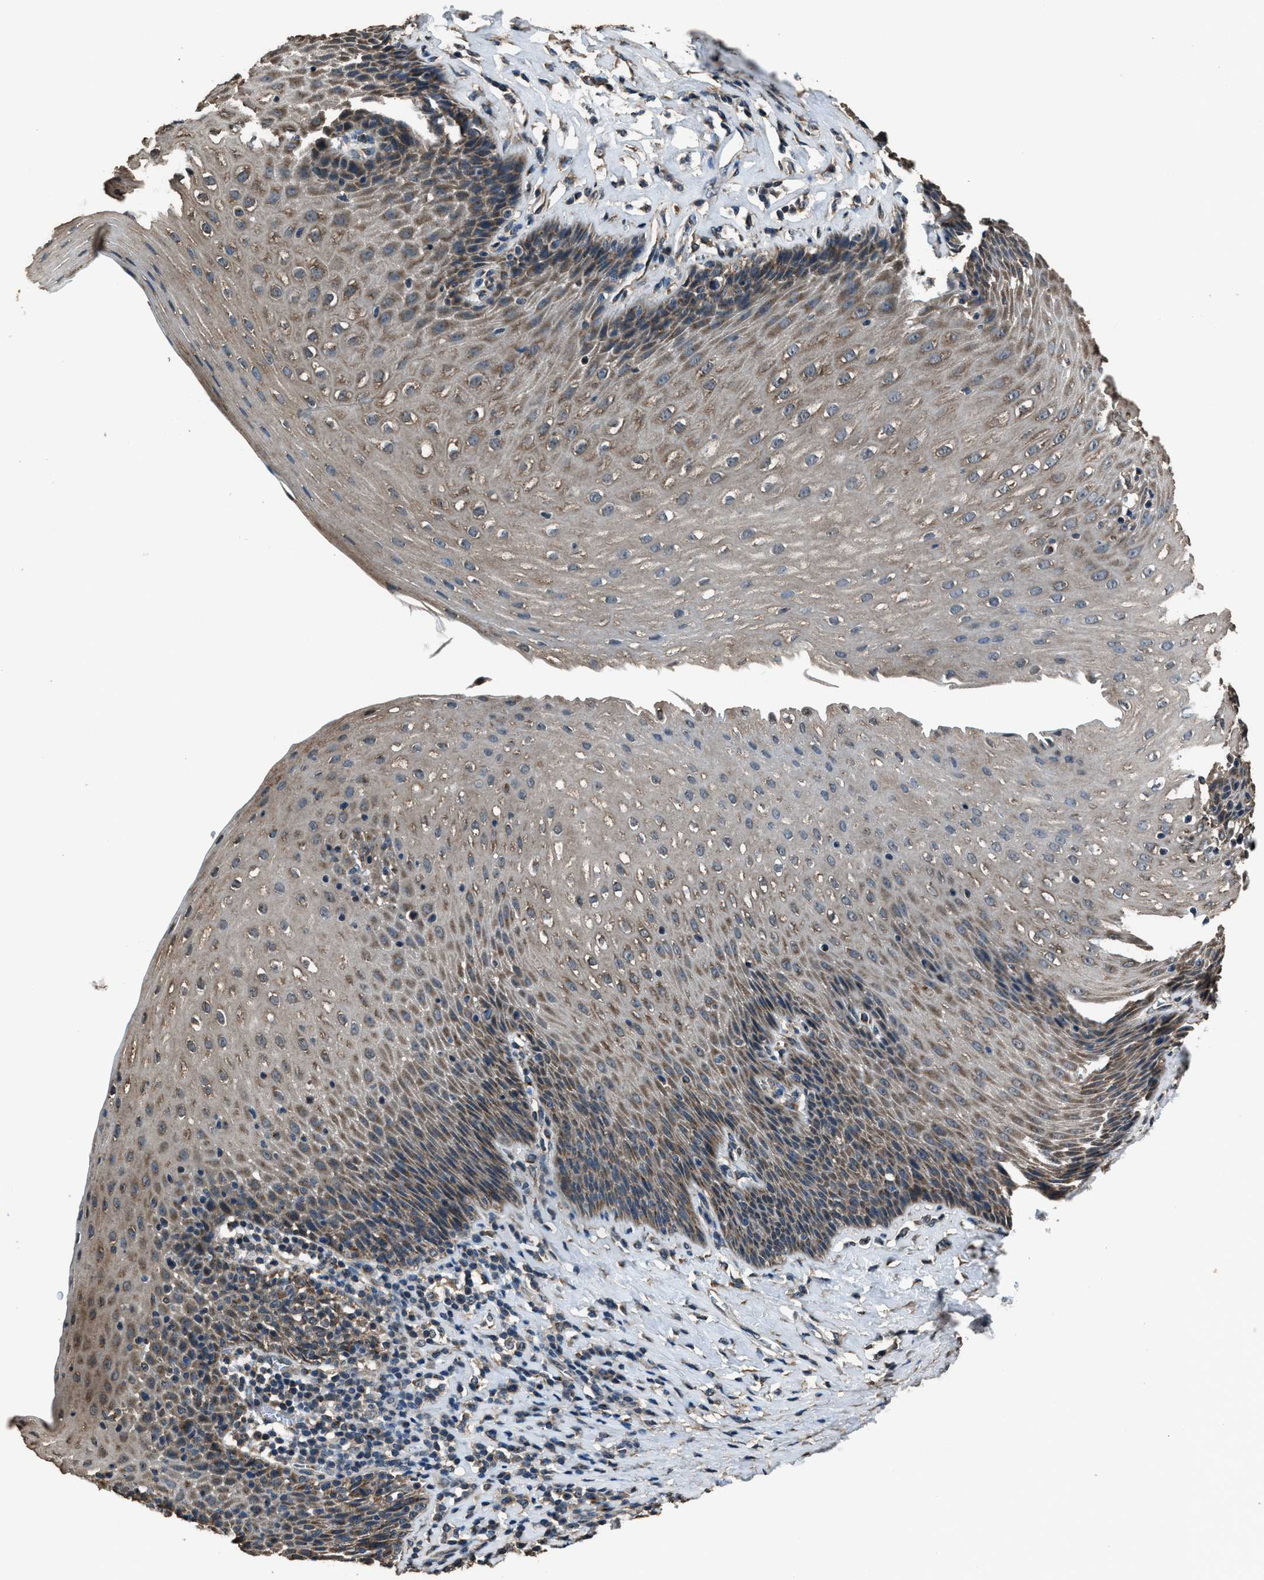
{"staining": {"intensity": "moderate", "quantity": ">75%", "location": "cytoplasmic/membranous"}, "tissue": "esophagus", "cell_type": "Squamous epithelial cells", "image_type": "normal", "snomed": [{"axis": "morphology", "description": "Normal tissue, NOS"}, {"axis": "topography", "description": "Esophagus"}], "caption": "A brown stain highlights moderate cytoplasmic/membranous expression of a protein in squamous epithelial cells of normal human esophagus. (DAB (3,3'-diaminobenzidine) IHC with brightfield microscopy, high magnification).", "gene": "SLC38A10", "patient": {"sex": "female", "age": 61}}